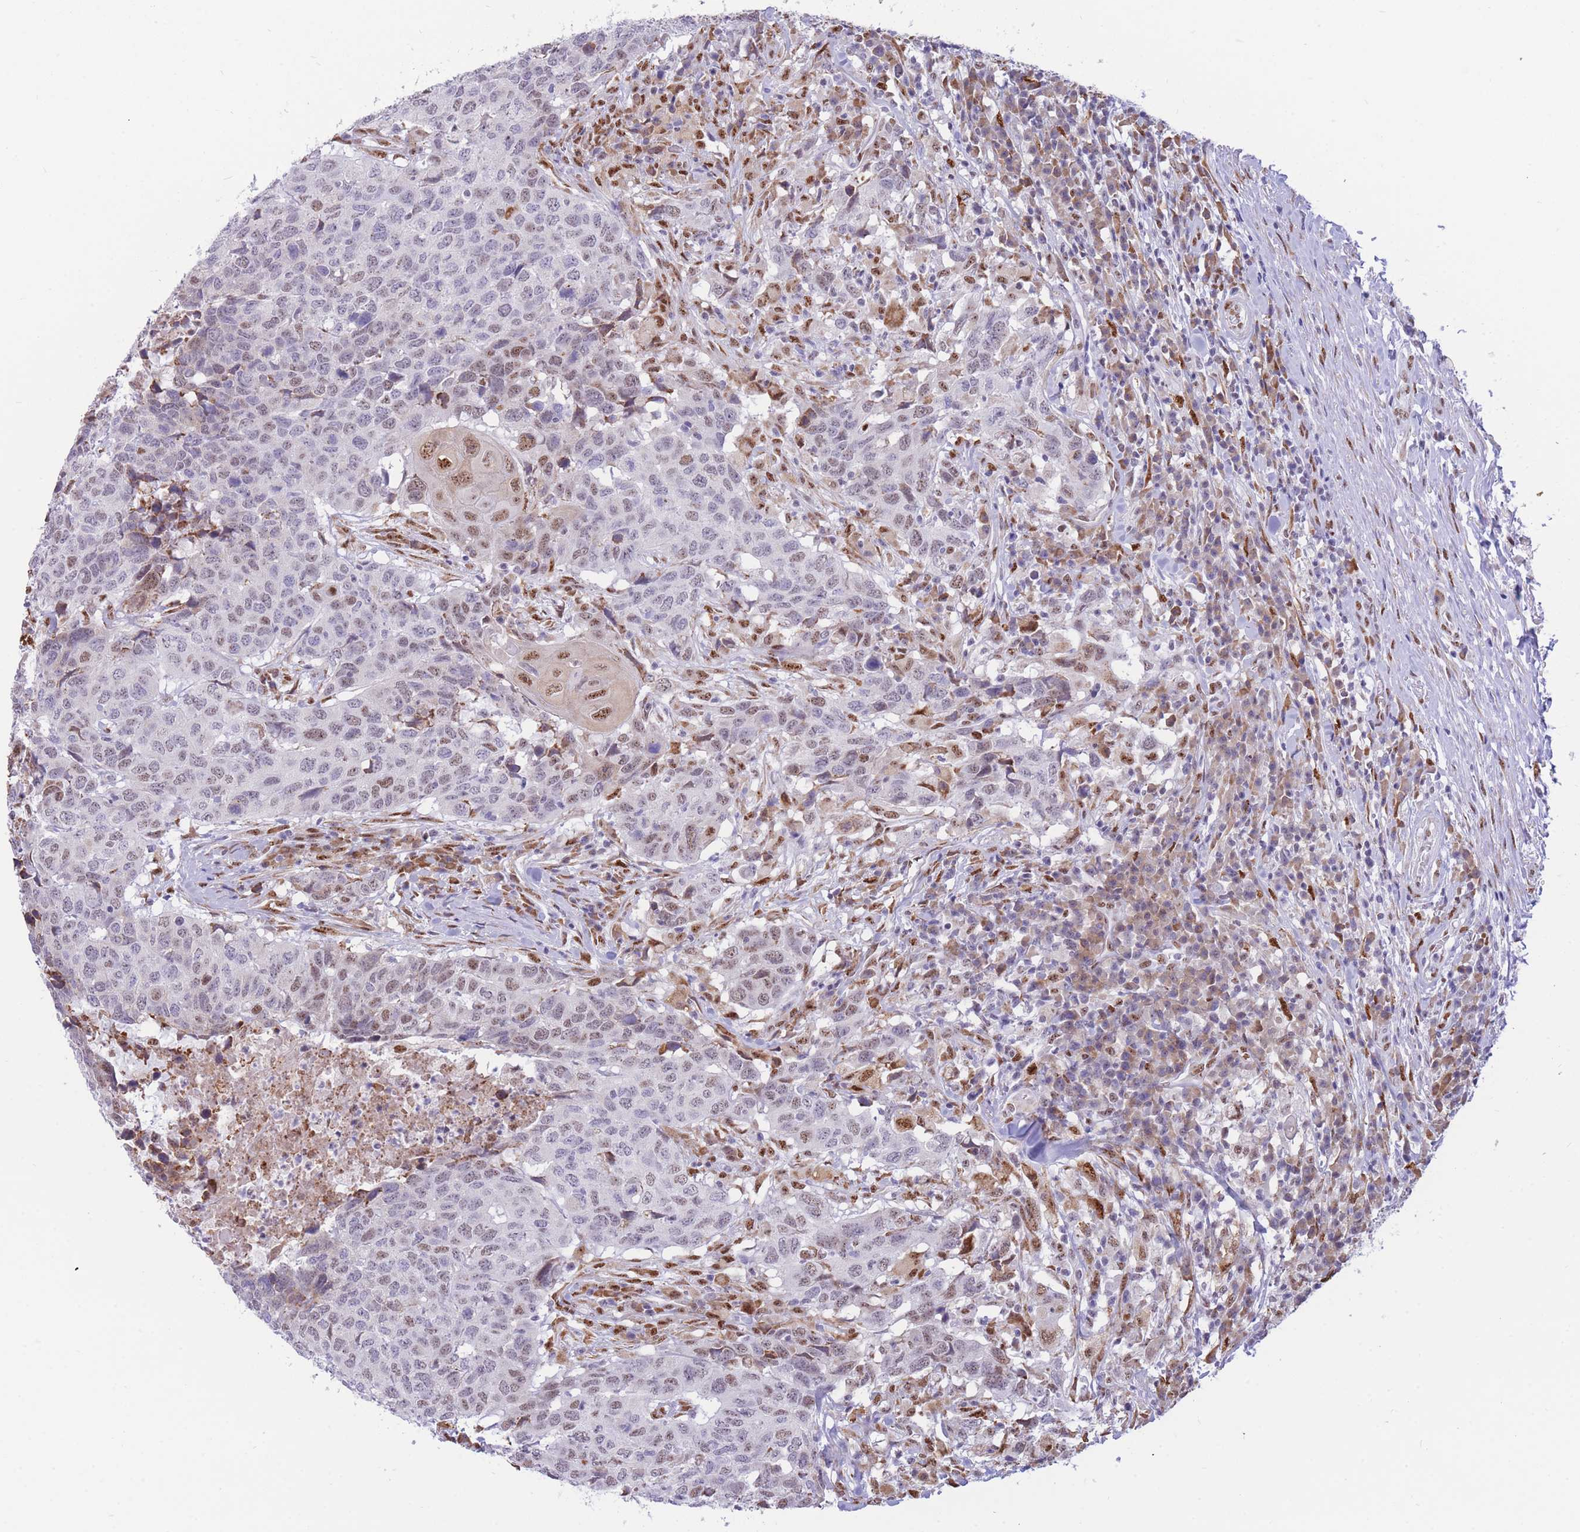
{"staining": {"intensity": "weak", "quantity": "25%-75%", "location": "nuclear"}, "tissue": "head and neck cancer", "cell_type": "Tumor cells", "image_type": "cancer", "snomed": [{"axis": "morphology", "description": "Normal tissue, NOS"}, {"axis": "morphology", "description": "Squamous cell carcinoma, NOS"}, {"axis": "topography", "description": "Skeletal muscle"}, {"axis": "topography", "description": "Vascular tissue"}, {"axis": "topography", "description": "Peripheral nerve tissue"}, {"axis": "topography", "description": "Head-Neck"}], "caption": "Weak nuclear protein positivity is appreciated in approximately 25%-75% of tumor cells in head and neck cancer. (brown staining indicates protein expression, while blue staining denotes nuclei).", "gene": "FAM153A", "patient": {"sex": "male", "age": 66}}